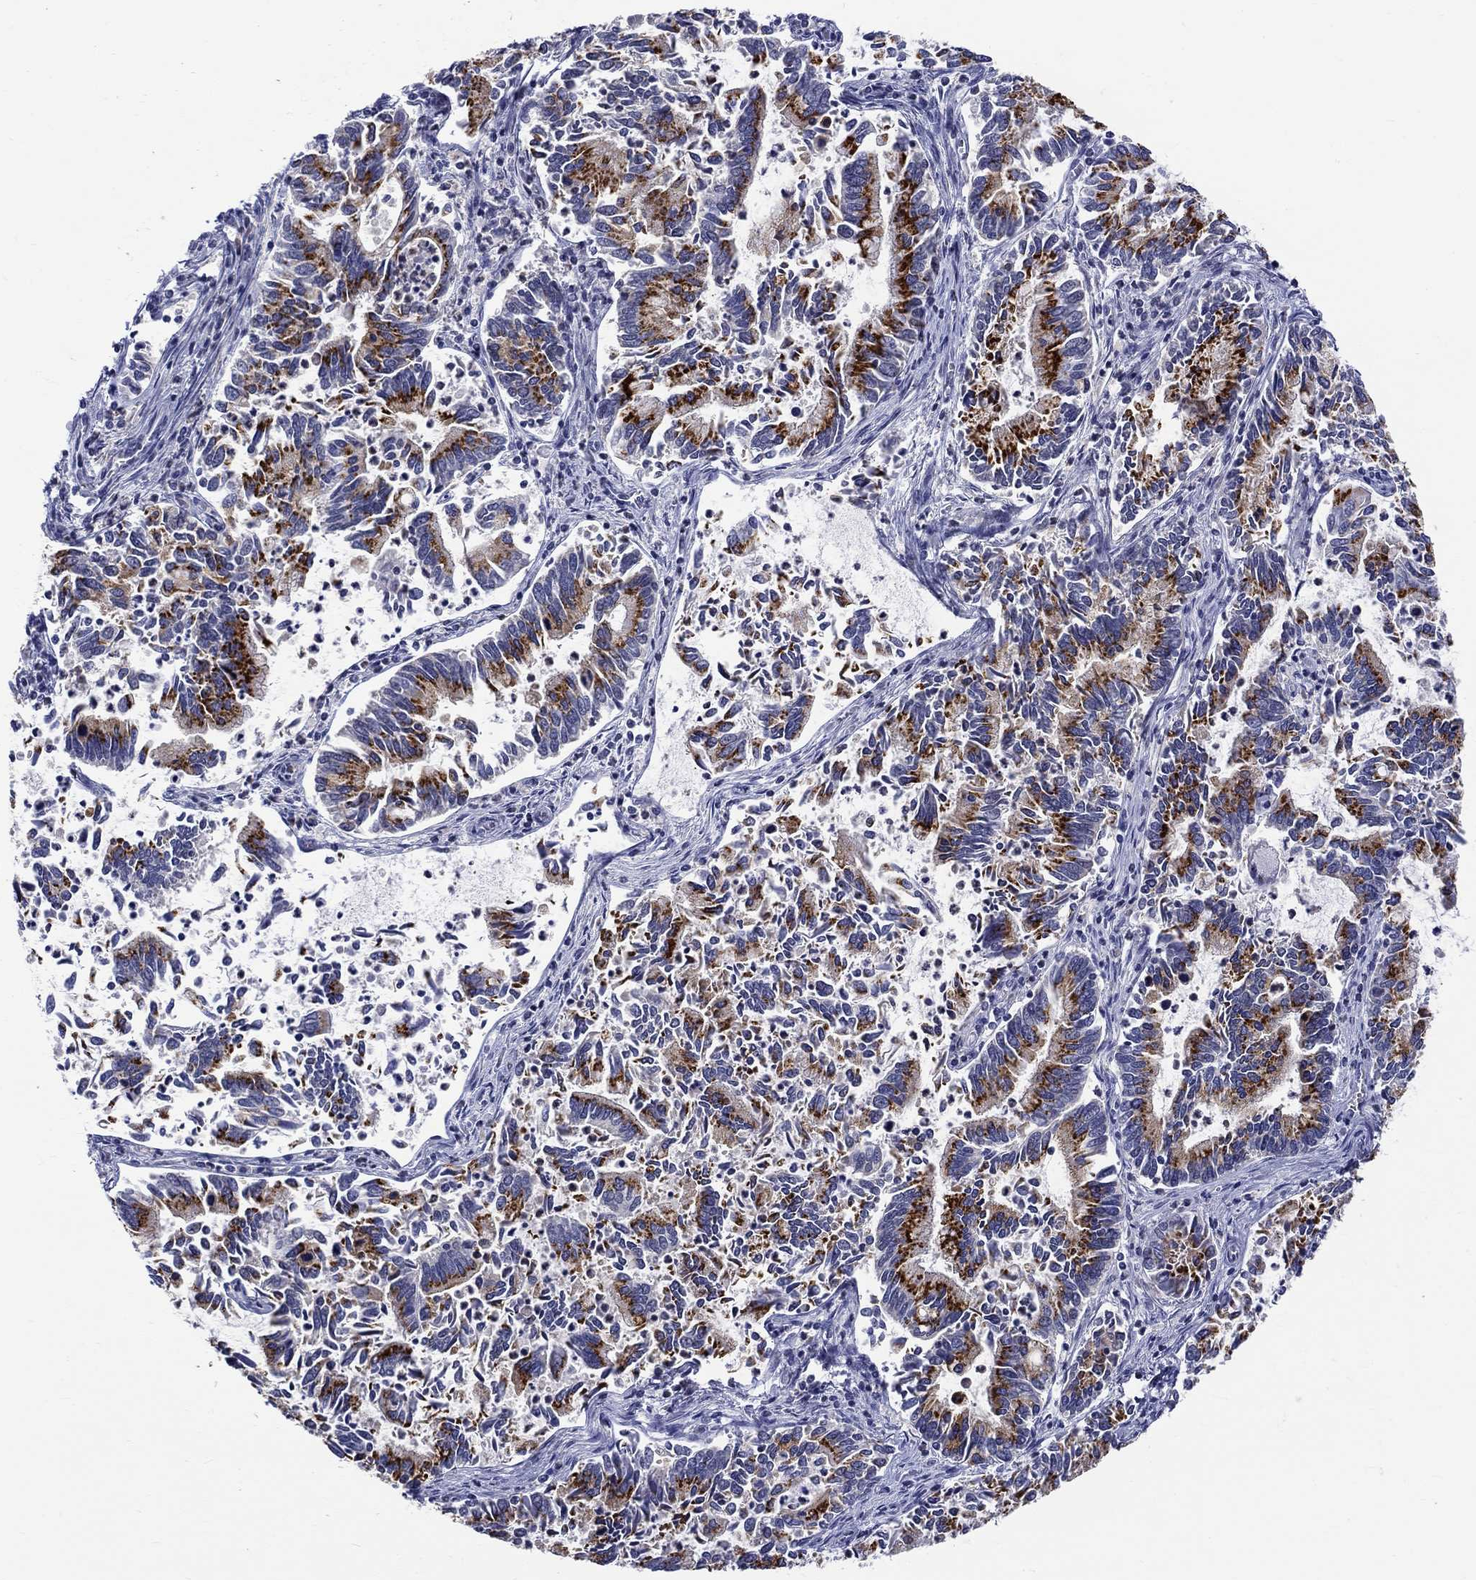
{"staining": {"intensity": "strong", "quantity": "25%-75%", "location": "cytoplasmic/membranous"}, "tissue": "cervical cancer", "cell_type": "Tumor cells", "image_type": "cancer", "snomed": [{"axis": "morphology", "description": "Adenocarcinoma, NOS"}, {"axis": "topography", "description": "Cervix"}], "caption": "Strong cytoplasmic/membranous protein expression is present in about 25%-75% of tumor cells in cervical cancer (adenocarcinoma).", "gene": "ST6GALNAC1", "patient": {"sex": "female", "age": 42}}